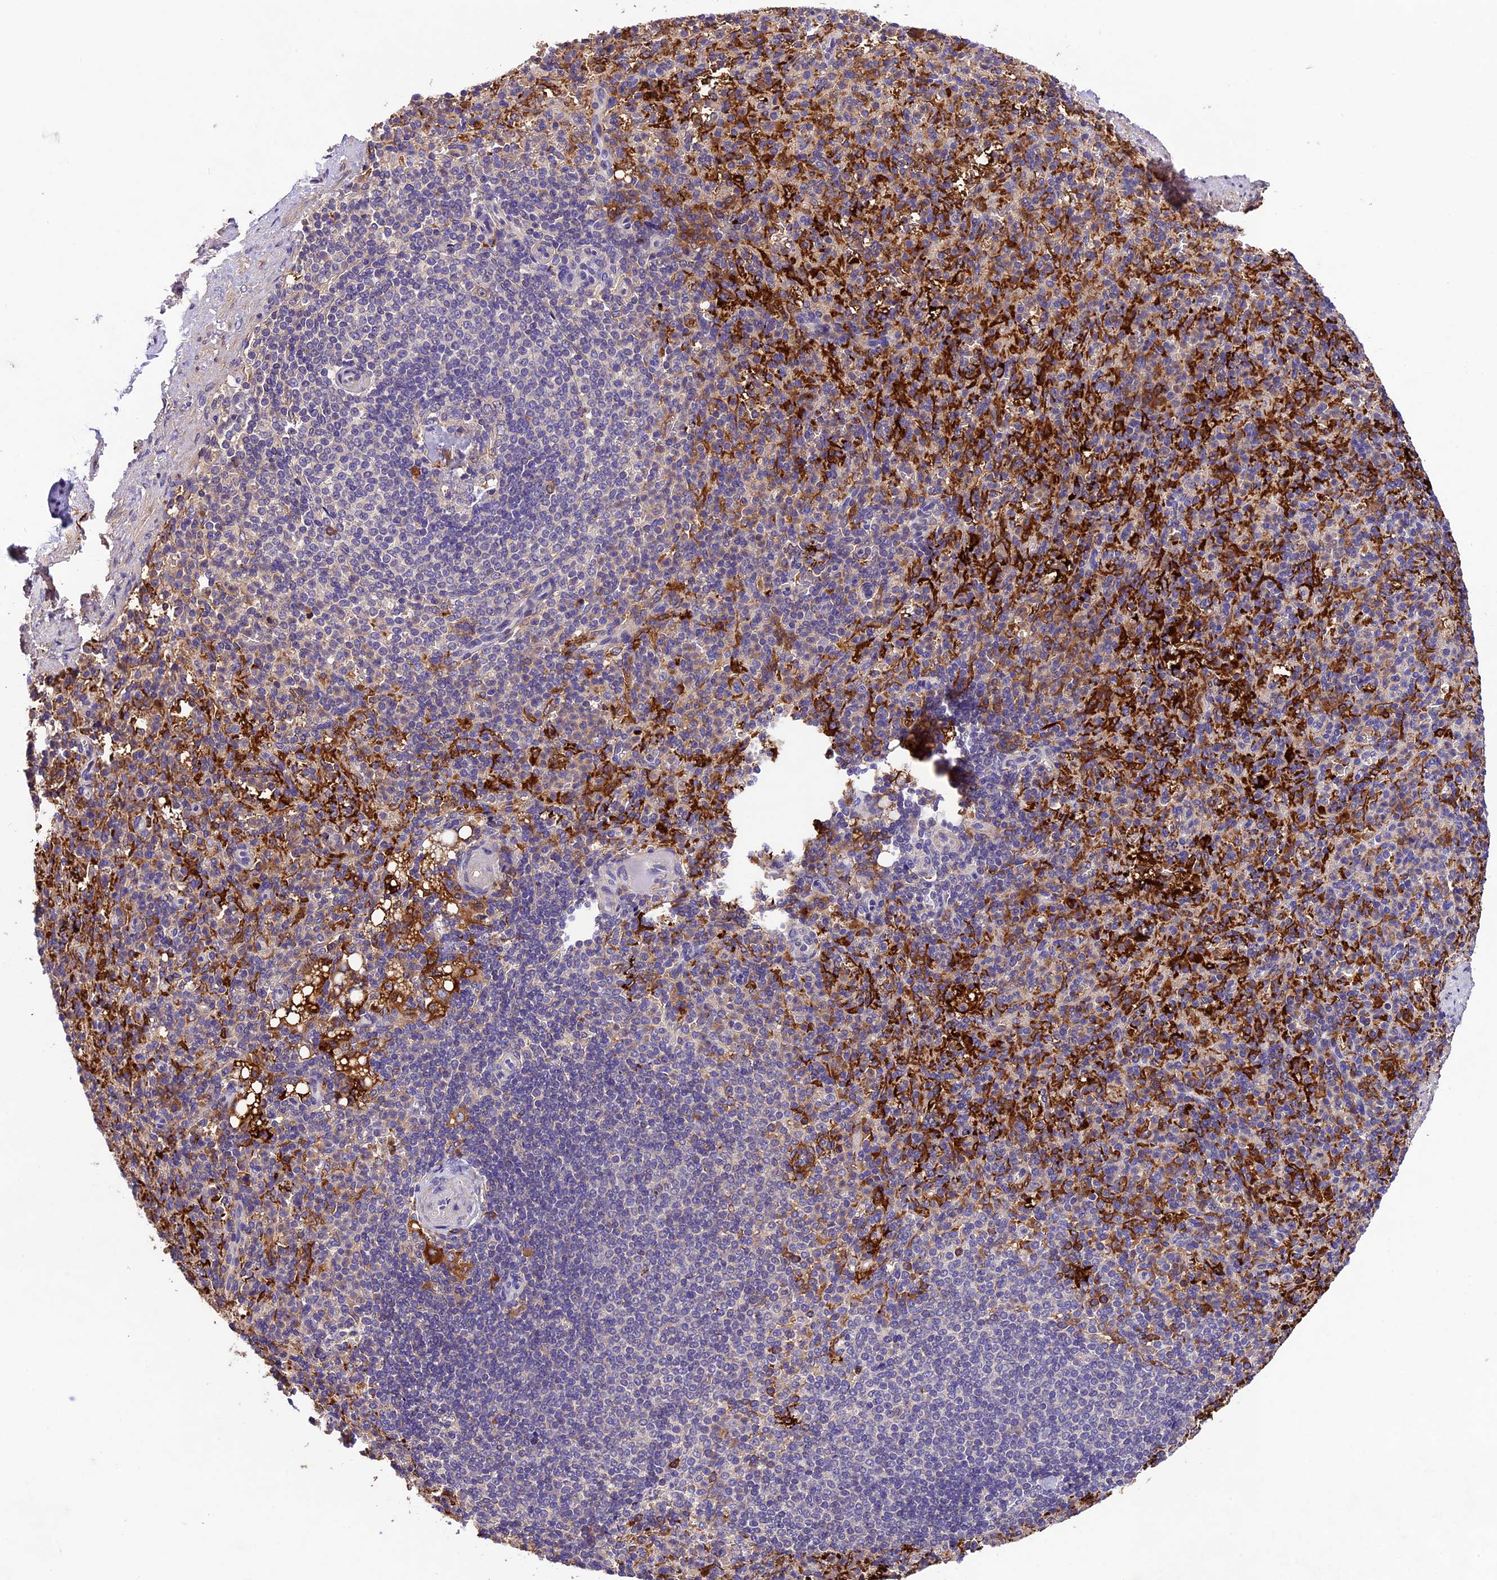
{"staining": {"intensity": "moderate", "quantity": "<25%", "location": "cytoplasmic/membranous"}, "tissue": "spleen", "cell_type": "Cells in red pulp", "image_type": "normal", "snomed": [{"axis": "morphology", "description": "Normal tissue, NOS"}, {"axis": "topography", "description": "Spleen"}], "caption": "Immunohistochemistry (IHC) of benign human spleen shows low levels of moderate cytoplasmic/membranous expression in about <25% of cells in red pulp.", "gene": "CILP2", "patient": {"sex": "female", "age": 74}}